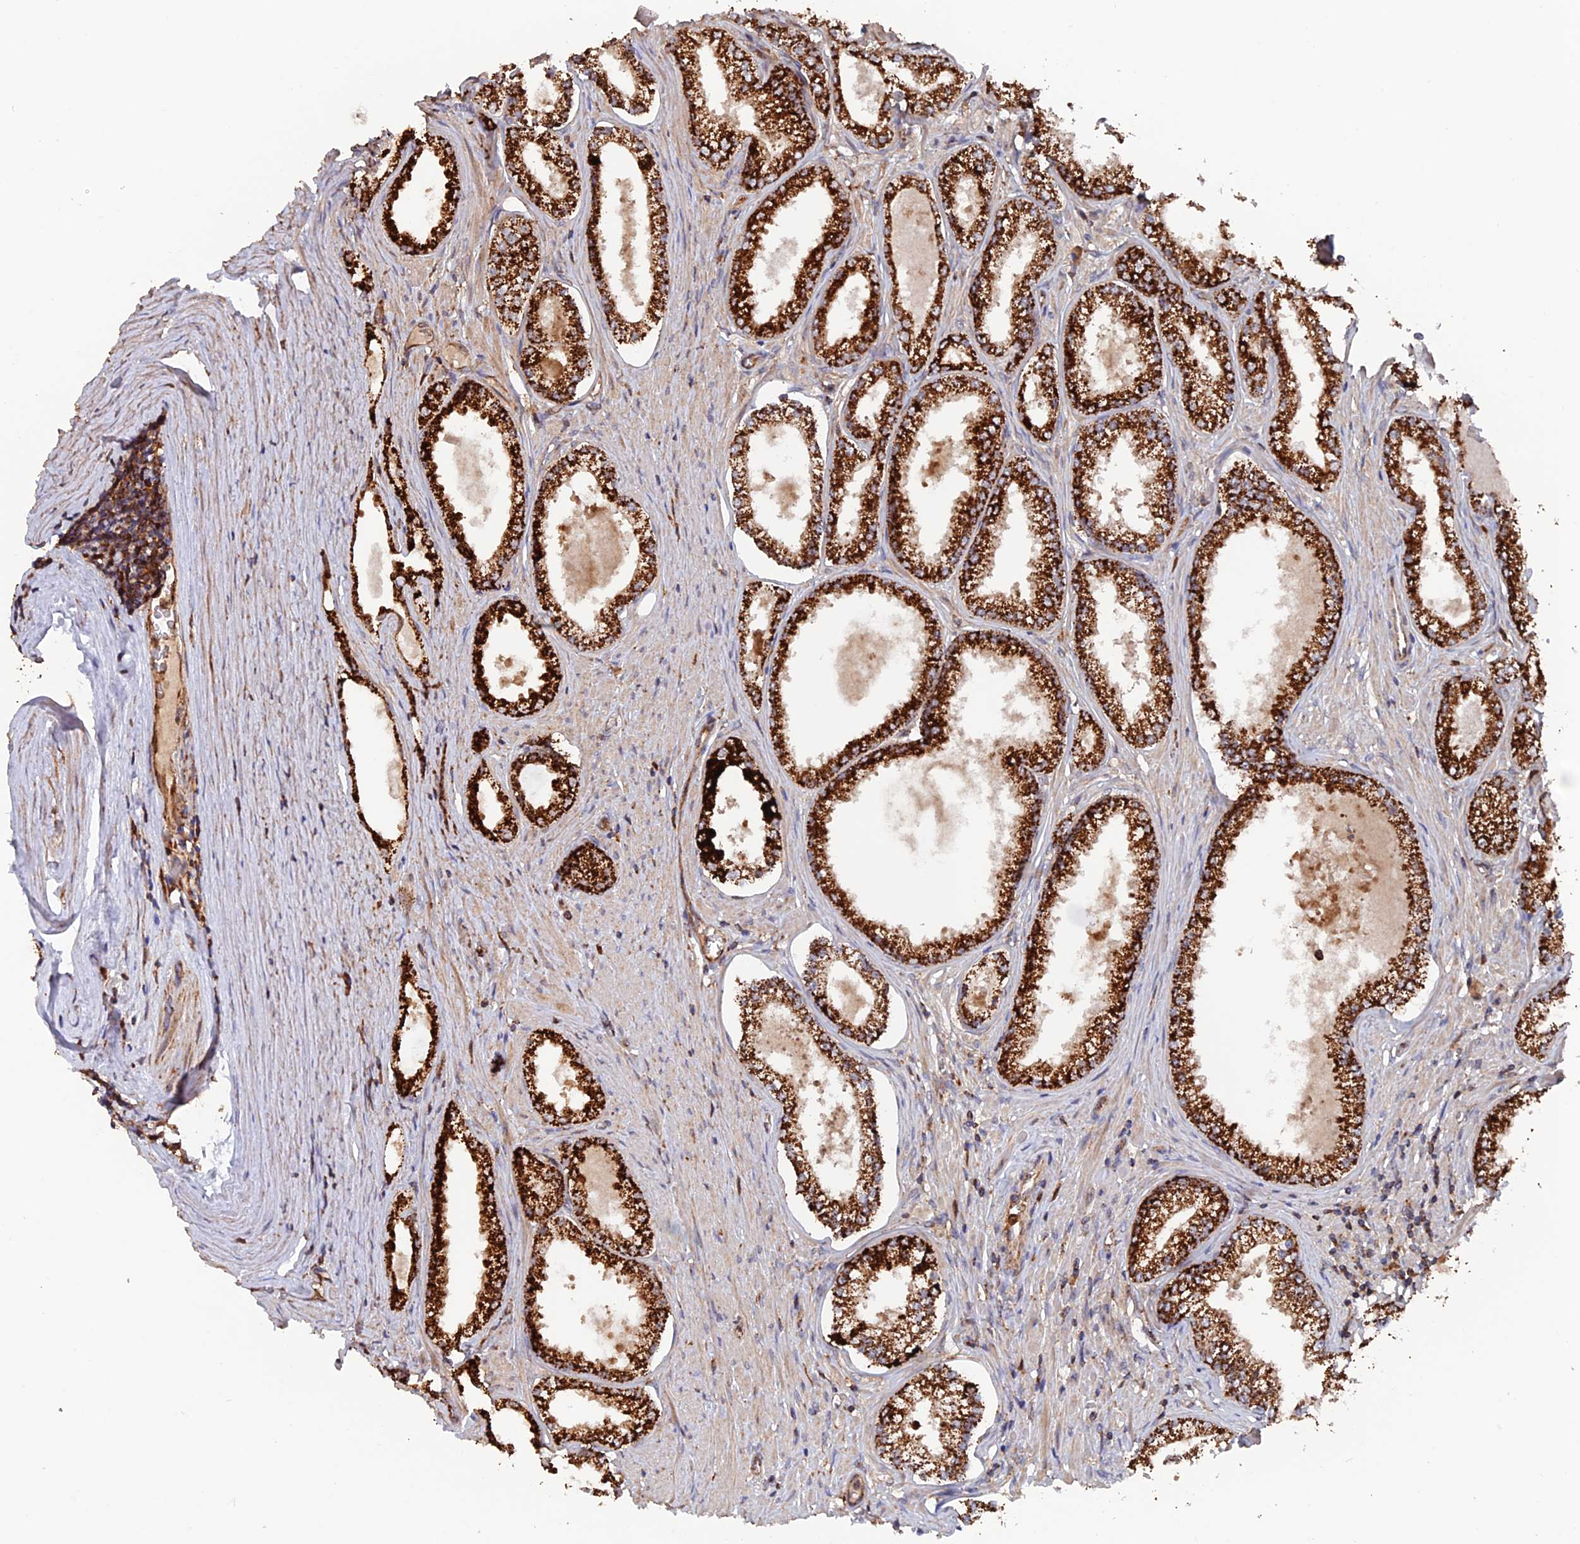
{"staining": {"intensity": "strong", "quantity": ">75%", "location": "cytoplasmic/membranous"}, "tissue": "prostate cancer", "cell_type": "Tumor cells", "image_type": "cancer", "snomed": [{"axis": "morphology", "description": "Adenocarcinoma, High grade"}, {"axis": "topography", "description": "Prostate"}], "caption": "Protein expression analysis of human prostate adenocarcinoma (high-grade) reveals strong cytoplasmic/membranous positivity in about >75% of tumor cells.", "gene": "DTYMK", "patient": {"sex": "male", "age": 68}}